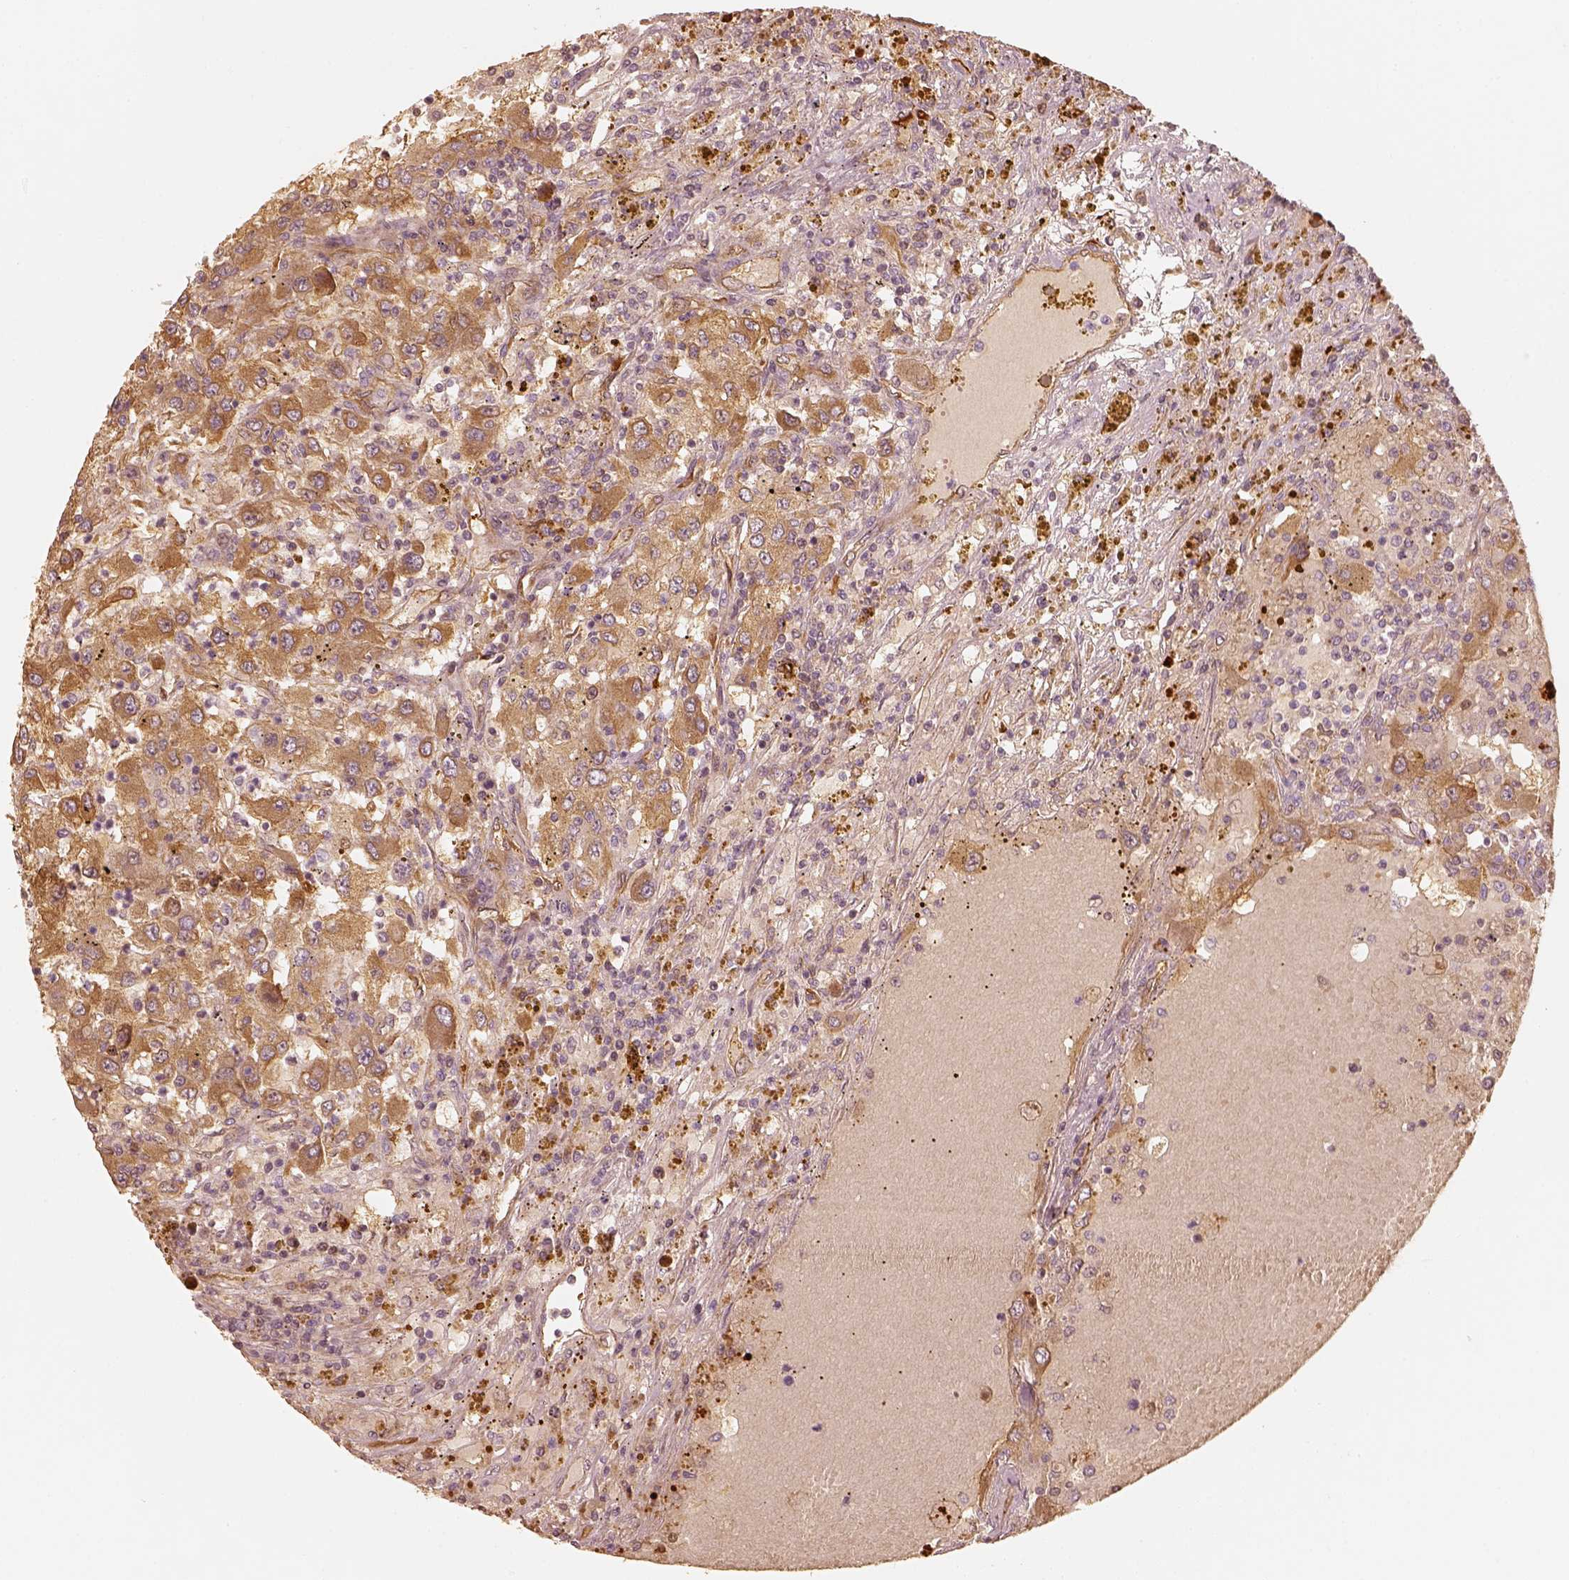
{"staining": {"intensity": "moderate", "quantity": ">75%", "location": "cytoplasmic/membranous"}, "tissue": "renal cancer", "cell_type": "Tumor cells", "image_type": "cancer", "snomed": [{"axis": "morphology", "description": "Adenocarcinoma, NOS"}, {"axis": "topography", "description": "Kidney"}], "caption": "An image of renal cancer (adenocarcinoma) stained for a protein exhibits moderate cytoplasmic/membranous brown staining in tumor cells. The staining was performed using DAB (3,3'-diaminobenzidine), with brown indicating positive protein expression. Nuclei are stained blue with hematoxylin.", "gene": "FSCN1", "patient": {"sex": "female", "age": 67}}